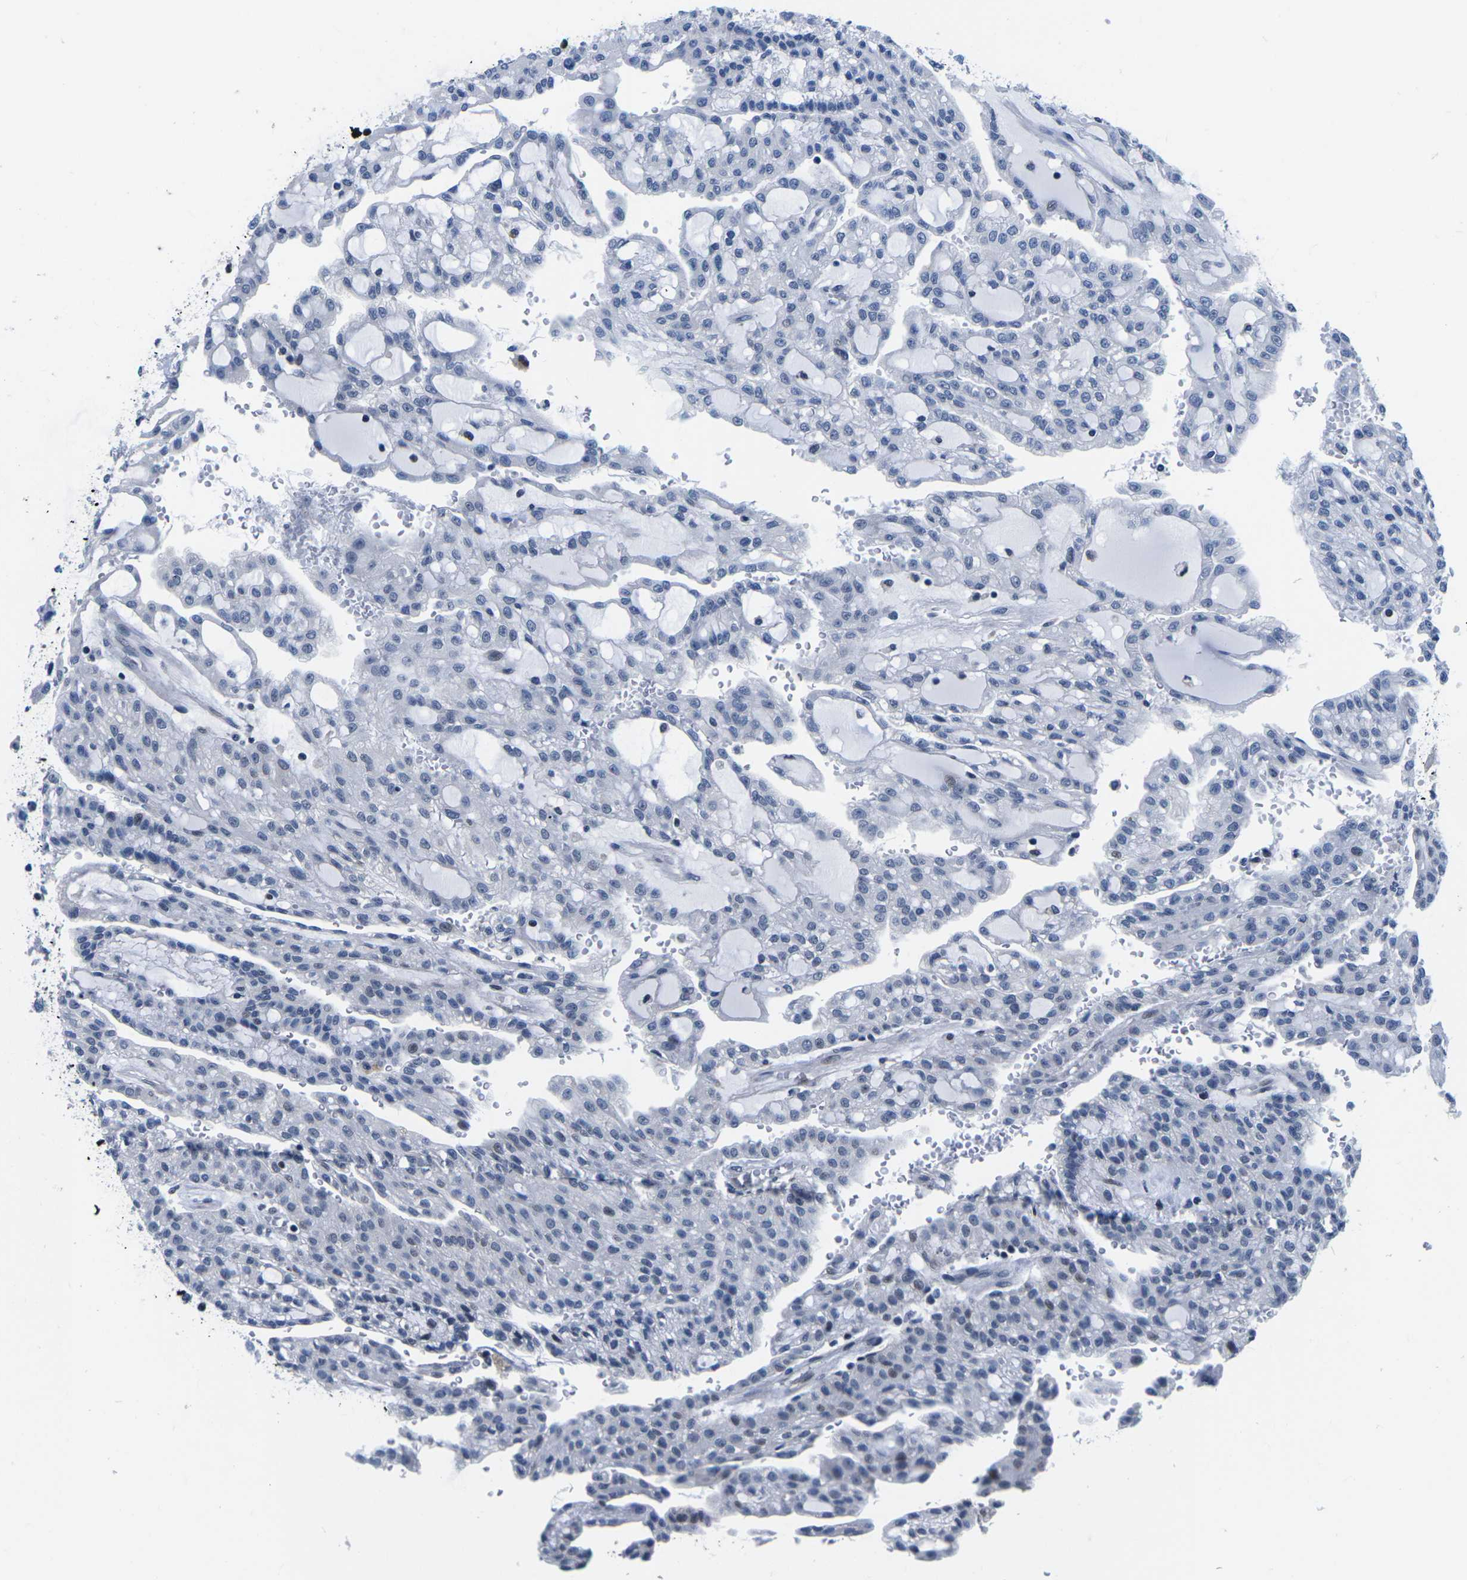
{"staining": {"intensity": "negative", "quantity": "none", "location": "none"}, "tissue": "renal cancer", "cell_type": "Tumor cells", "image_type": "cancer", "snomed": [{"axis": "morphology", "description": "Adenocarcinoma, NOS"}, {"axis": "topography", "description": "Kidney"}], "caption": "Histopathology image shows no significant protein positivity in tumor cells of renal cancer. (Brightfield microscopy of DAB (3,3'-diaminobenzidine) immunohistochemistry at high magnification).", "gene": "CDC73", "patient": {"sex": "male", "age": 63}}